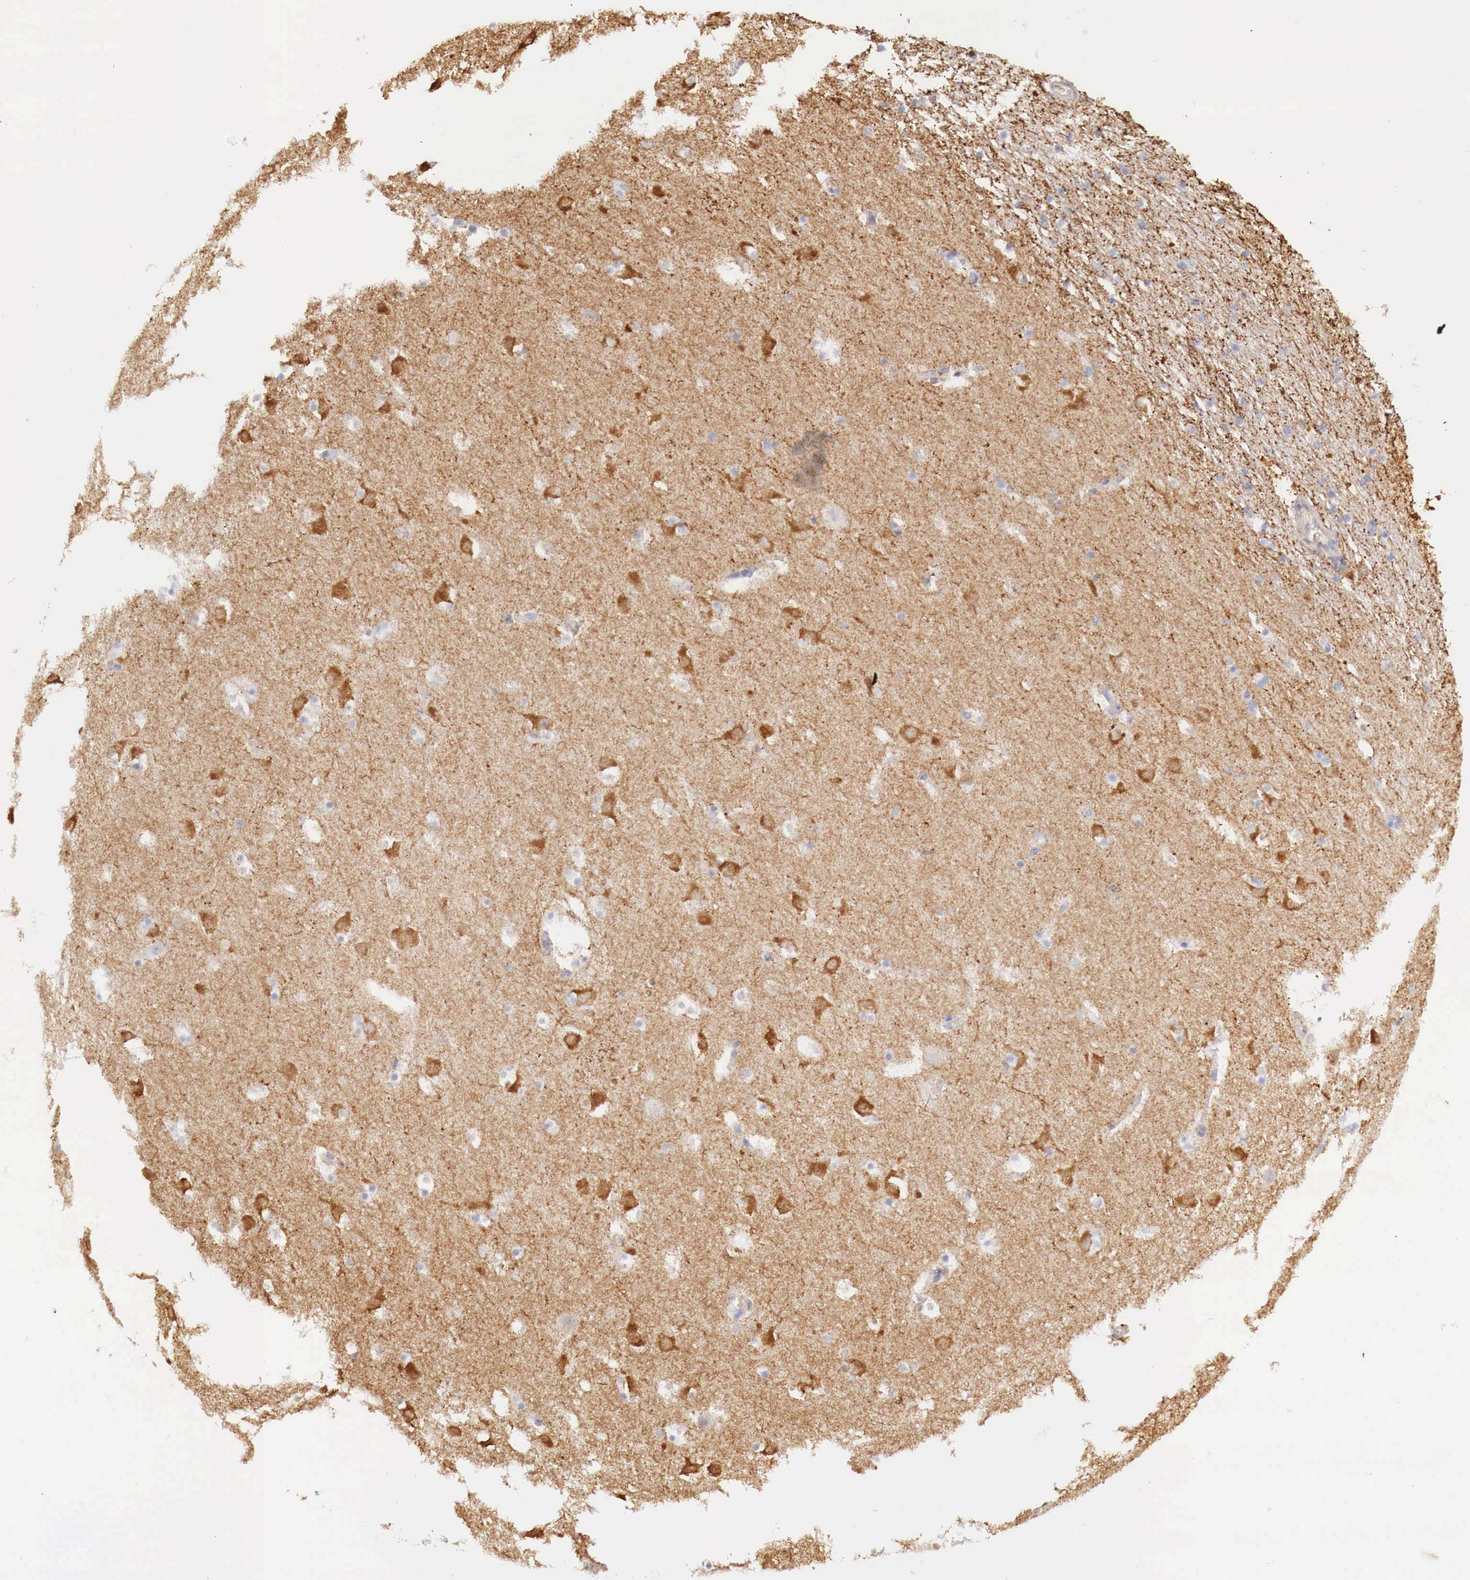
{"staining": {"intensity": "negative", "quantity": "none", "location": "none"}, "tissue": "caudate", "cell_type": "Glial cells", "image_type": "normal", "snomed": [{"axis": "morphology", "description": "Normal tissue, NOS"}, {"axis": "topography", "description": "Lateral ventricle wall"}], "caption": "Glial cells are negative for brown protein staining in normal caudate. Nuclei are stained in blue.", "gene": "KLHDC7B", "patient": {"sex": "male", "age": 45}}